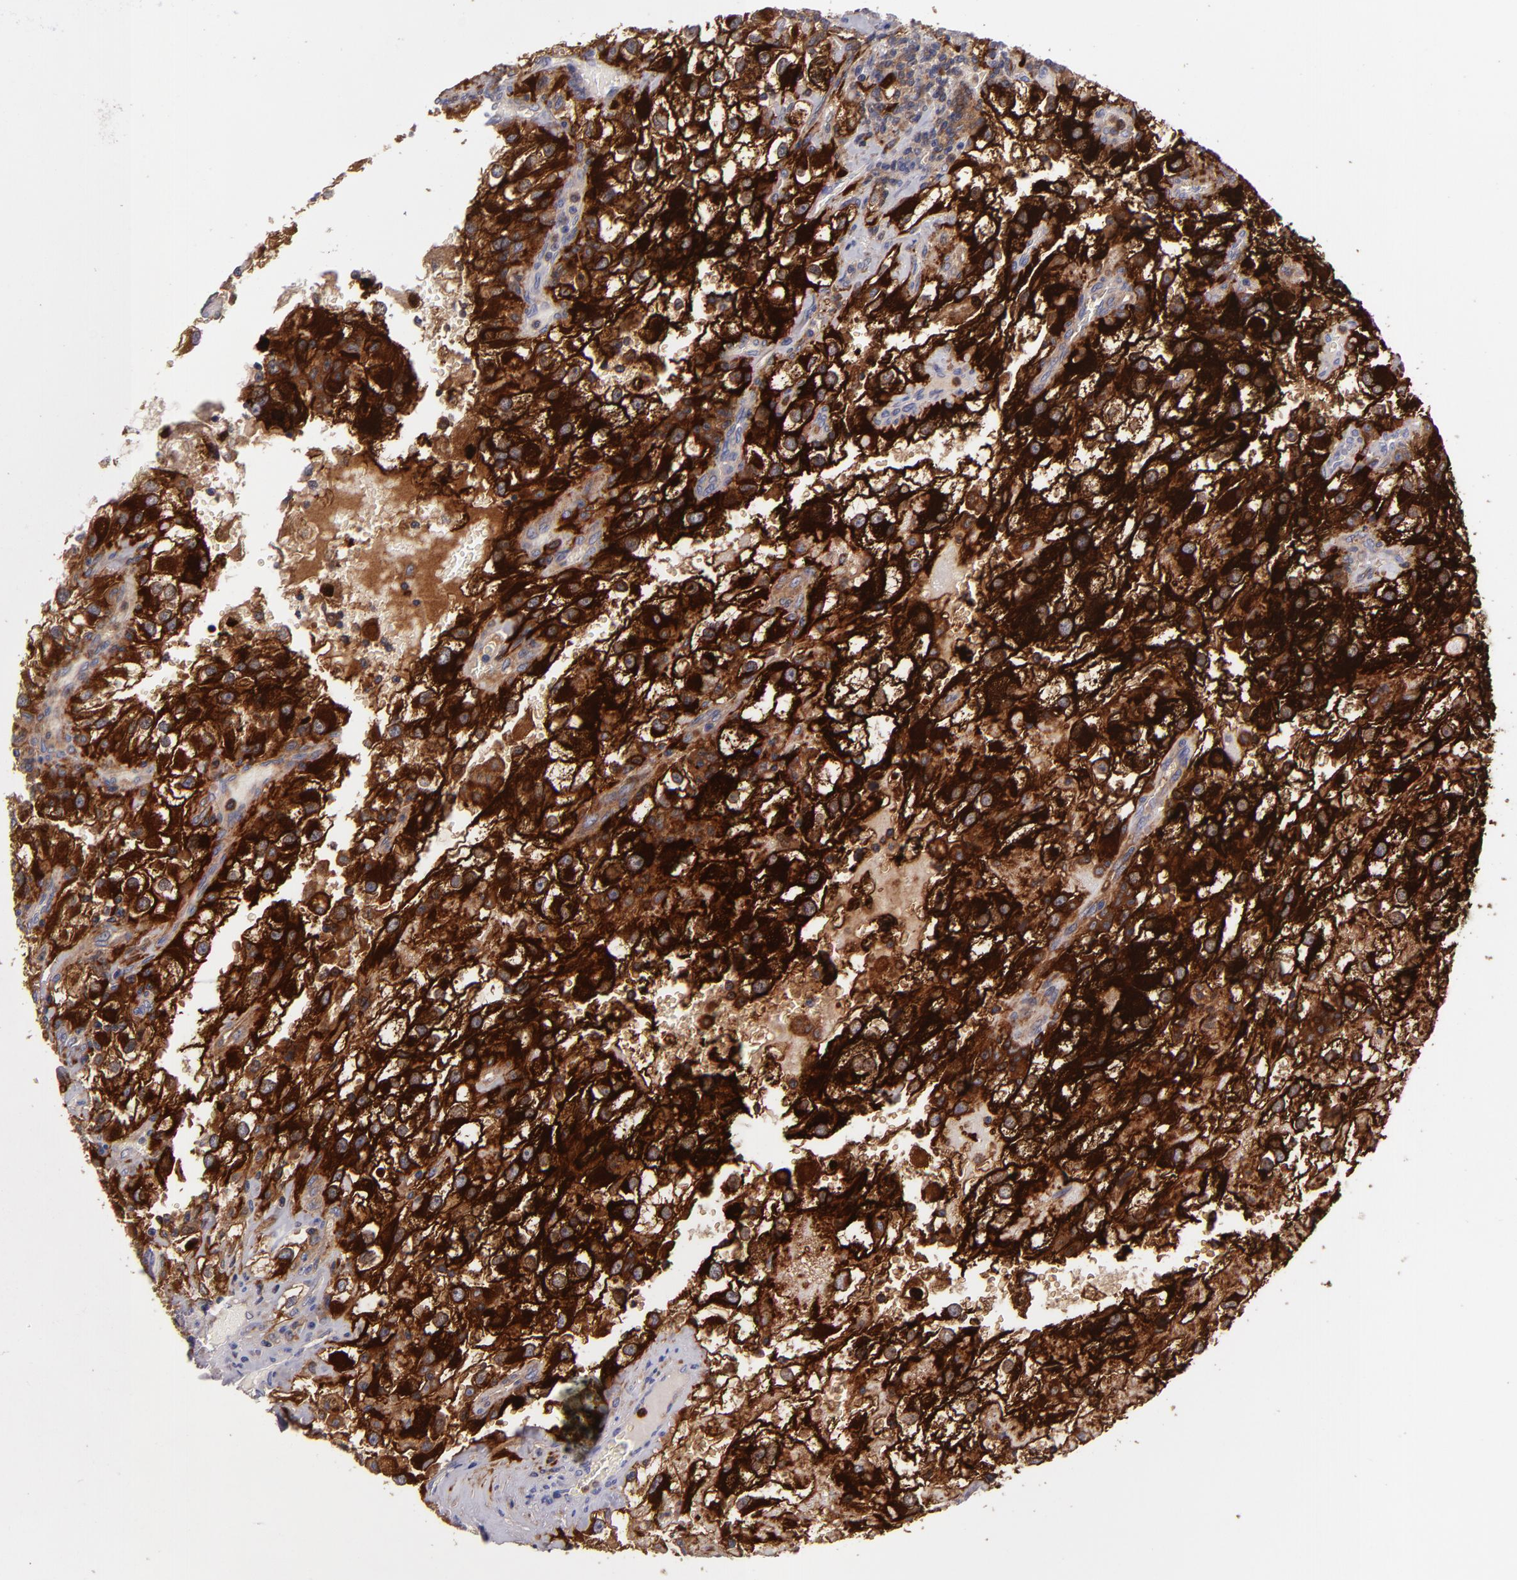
{"staining": {"intensity": "strong", "quantity": ">75%", "location": "cytoplasmic/membranous"}, "tissue": "renal cancer", "cell_type": "Tumor cells", "image_type": "cancer", "snomed": [{"axis": "morphology", "description": "Adenocarcinoma, NOS"}, {"axis": "topography", "description": "Kidney"}], "caption": "High-magnification brightfield microscopy of adenocarcinoma (renal) stained with DAB (3,3'-diaminobenzidine) (brown) and counterstained with hematoxylin (blue). tumor cells exhibit strong cytoplasmic/membranous staining is identified in about>75% of cells. (DAB (3,3'-diaminobenzidine) IHC, brown staining for protein, blue staining for nuclei).", "gene": "MMP10", "patient": {"sex": "female", "age": 52}}